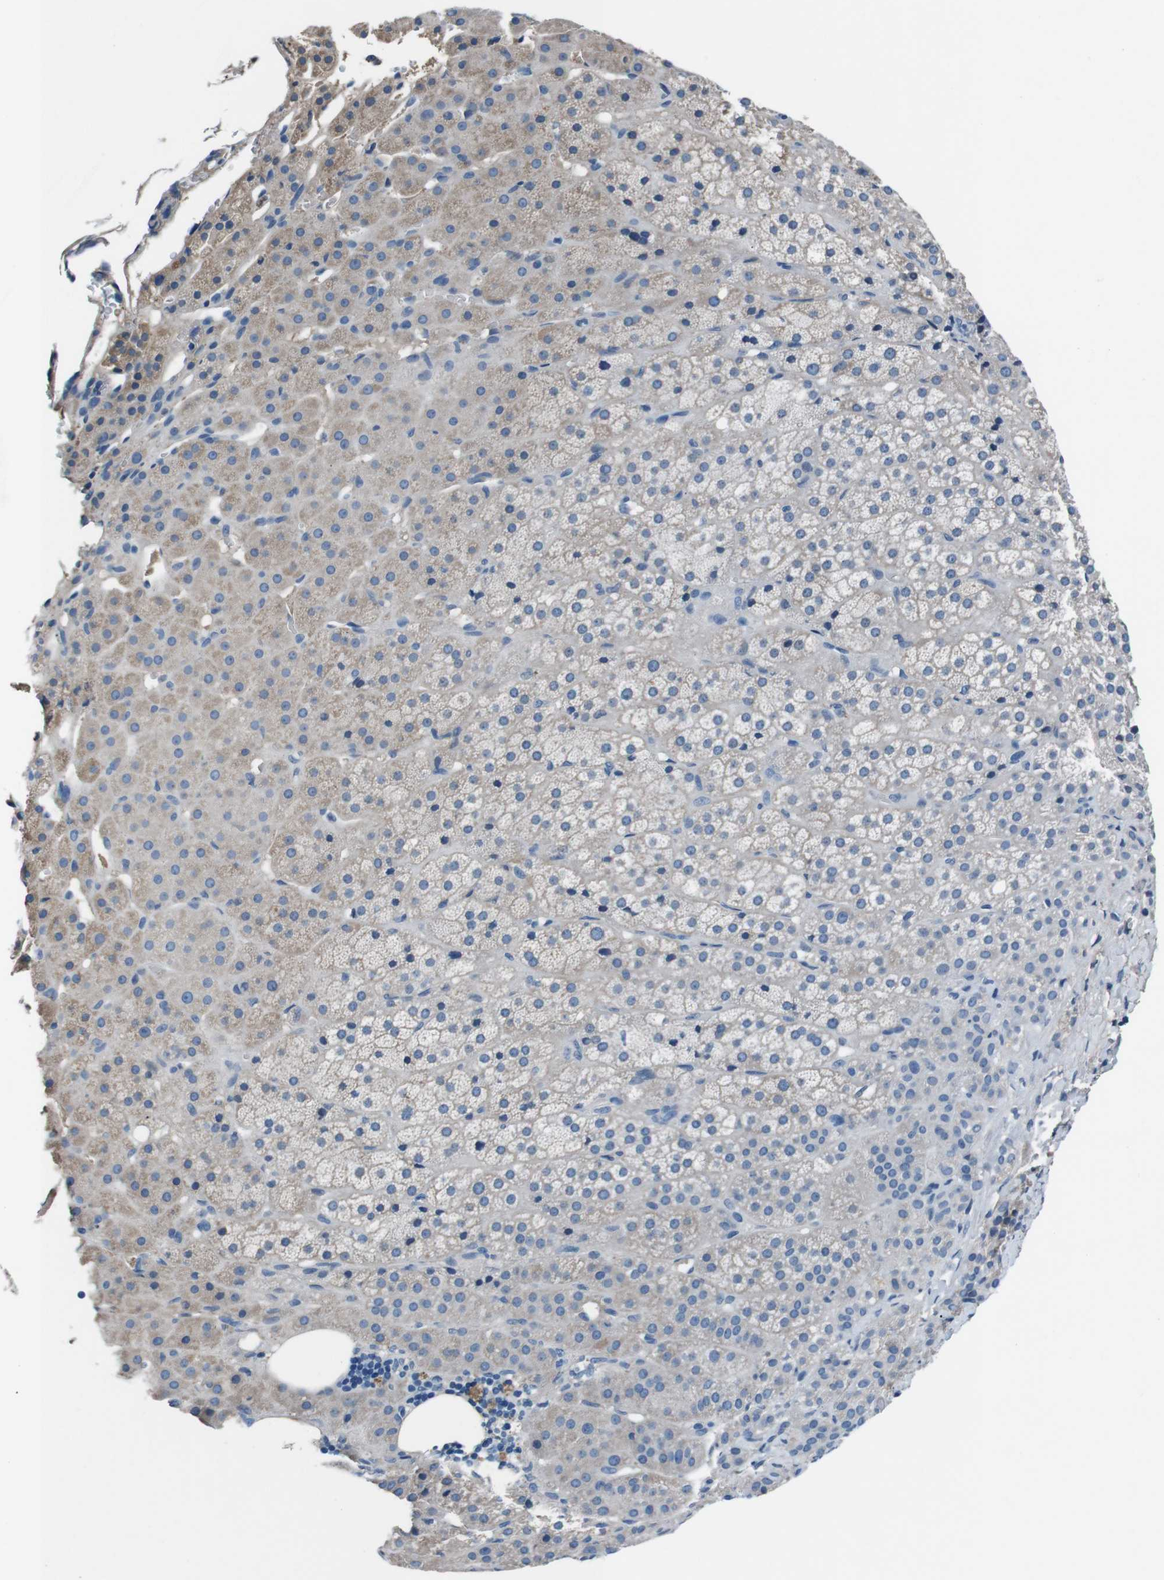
{"staining": {"intensity": "weak", "quantity": "25%-75%", "location": "cytoplasmic/membranous"}, "tissue": "adrenal gland", "cell_type": "Glandular cells", "image_type": "normal", "snomed": [{"axis": "morphology", "description": "Normal tissue, NOS"}, {"axis": "topography", "description": "Adrenal gland"}], "caption": "Adrenal gland stained for a protein reveals weak cytoplasmic/membranous positivity in glandular cells.", "gene": "LEP", "patient": {"sex": "female", "age": 57}}